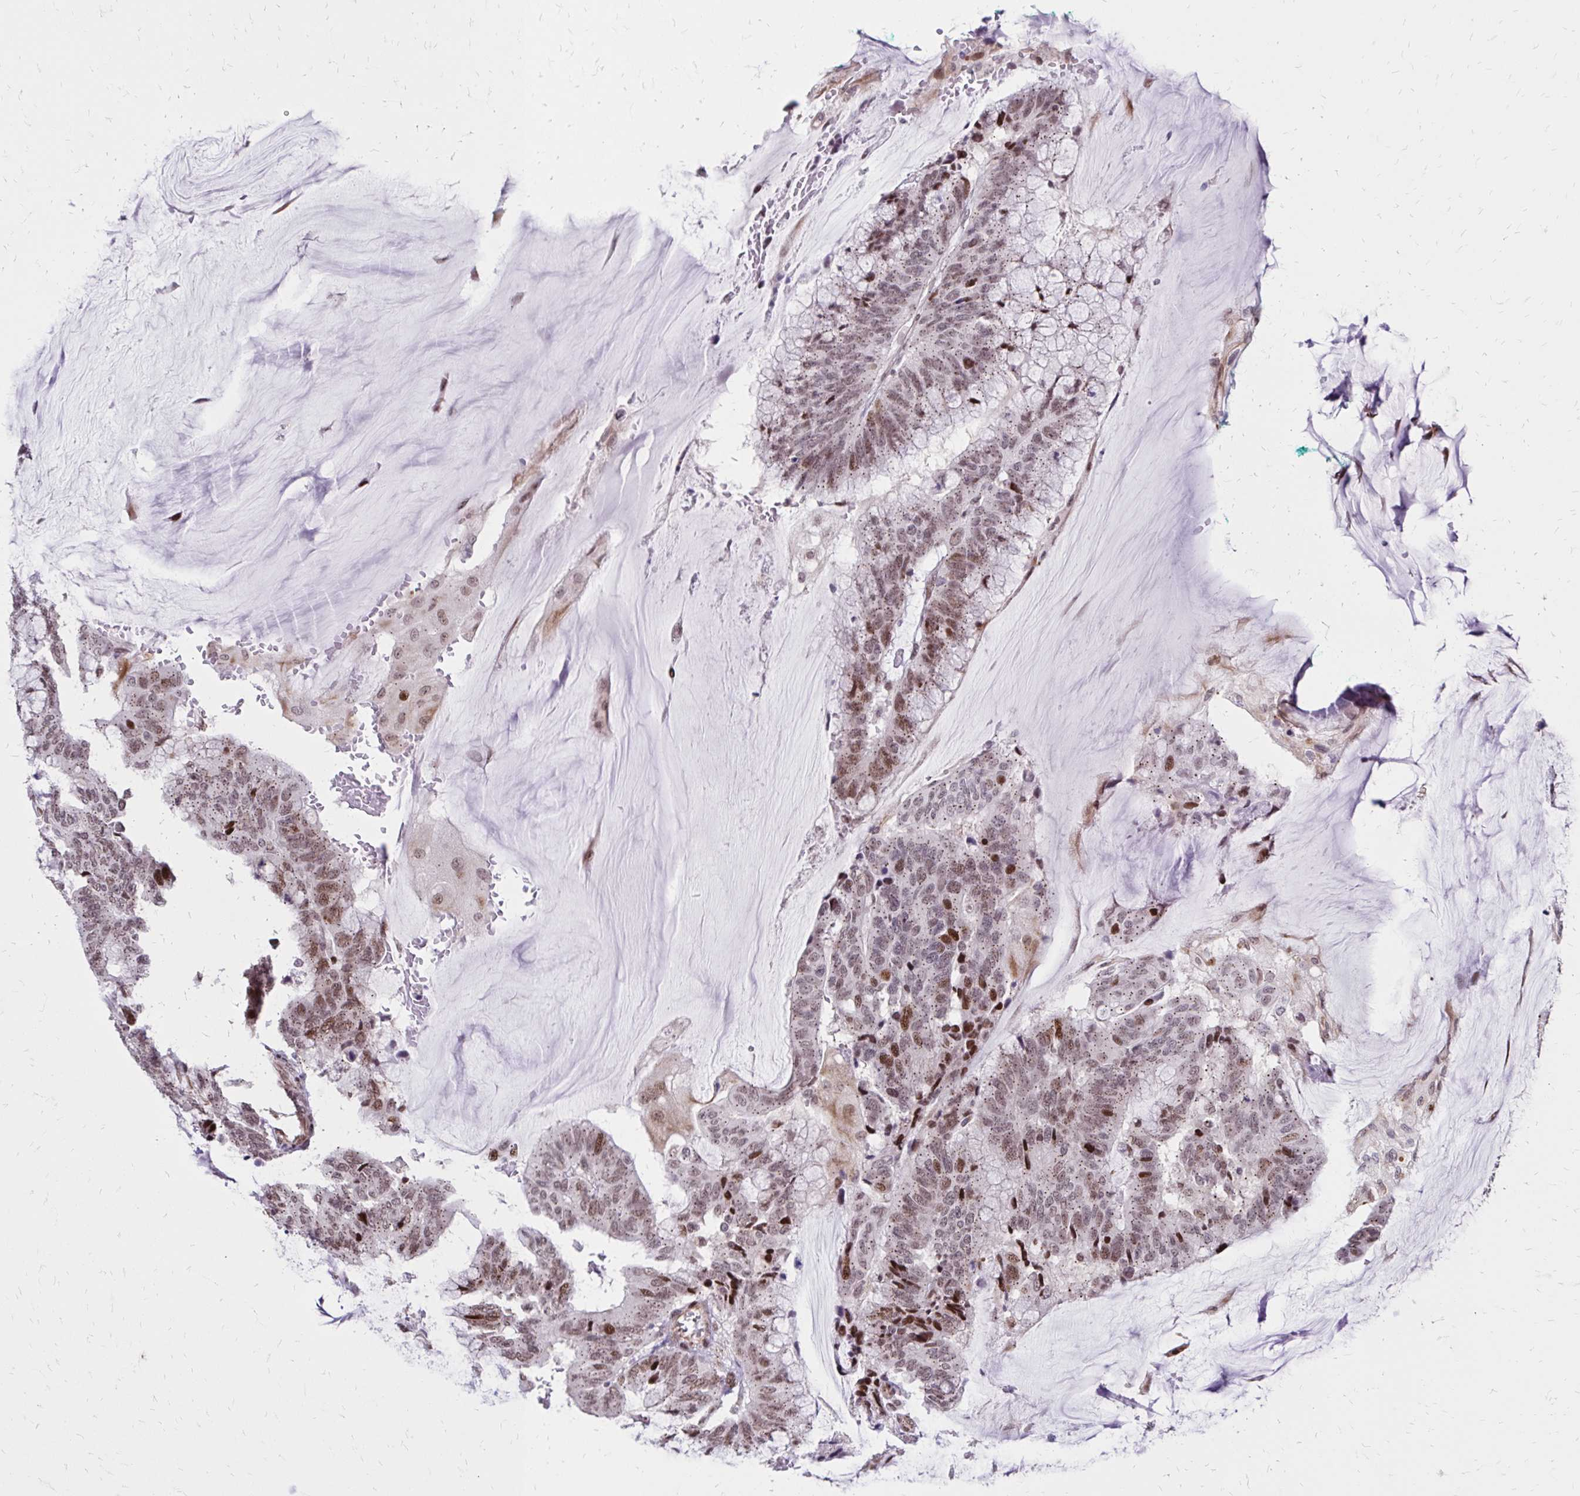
{"staining": {"intensity": "moderate", "quantity": "25%-75%", "location": "cytoplasmic/membranous,nuclear"}, "tissue": "colorectal cancer", "cell_type": "Tumor cells", "image_type": "cancer", "snomed": [{"axis": "morphology", "description": "Adenocarcinoma, NOS"}, {"axis": "topography", "description": "Rectum"}], "caption": "An image of adenocarcinoma (colorectal) stained for a protein shows moderate cytoplasmic/membranous and nuclear brown staining in tumor cells. The protein is stained brown, and the nuclei are stained in blue (DAB (3,3'-diaminobenzidine) IHC with brightfield microscopy, high magnification).", "gene": "TOB1", "patient": {"sex": "female", "age": 59}}